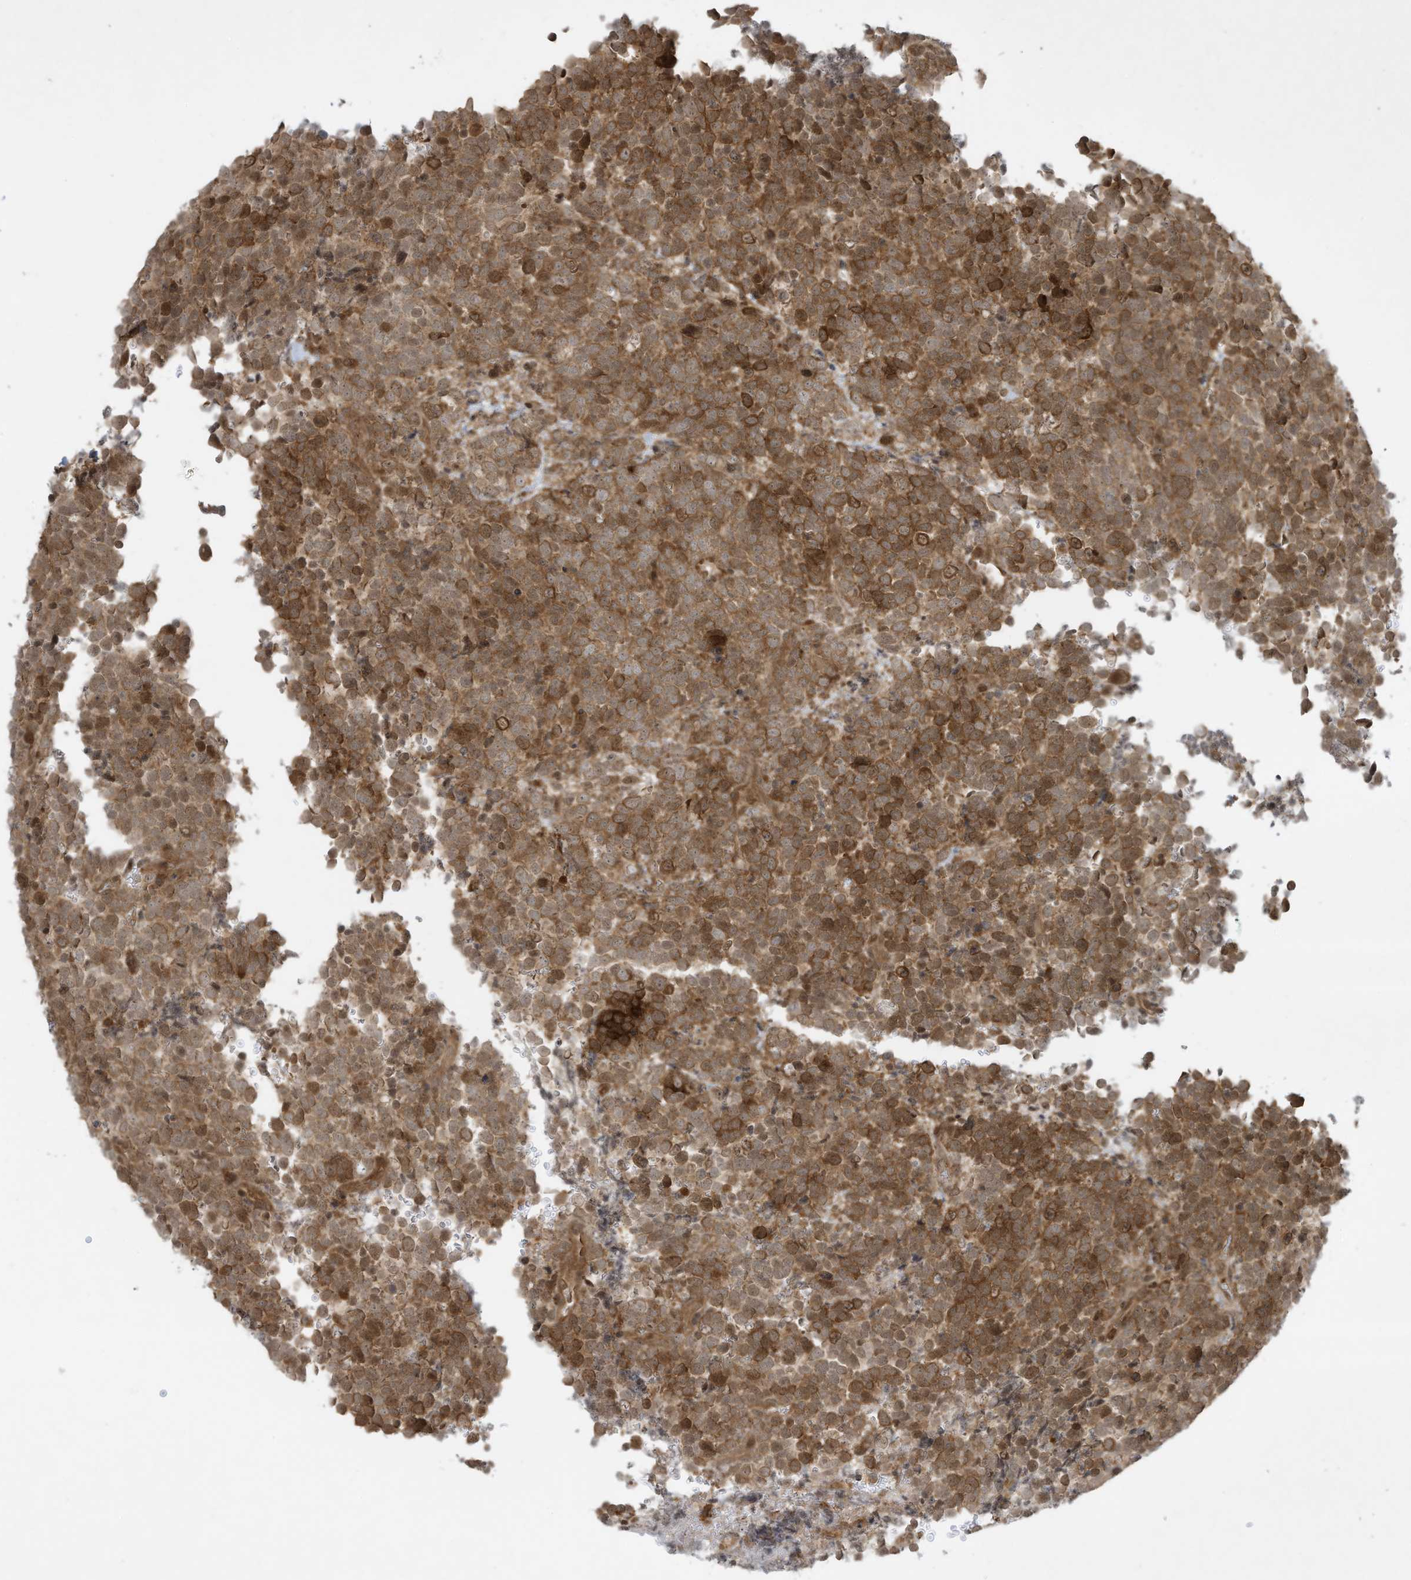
{"staining": {"intensity": "moderate", "quantity": ">75%", "location": "cytoplasmic/membranous"}, "tissue": "urothelial cancer", "cell_type": "Tumor cells", "image_type": "cancer", "snomed": [{"axis": "morphology", "description": "Urothelial carcinoma, High grade"}, {"axis": "topography", "description": "Urinary bladder"}], "caption": "Immunohistochemistry (IHC) micrograph of urothelial carcinoma (high-grade) stained for a protein (brown), which displays medium levels of moderate cytoplasmic/membranous expression in approximately >75% of tumor cells.", "gene": "CERT1", "patient": {"sex": "female", "age": 82}}